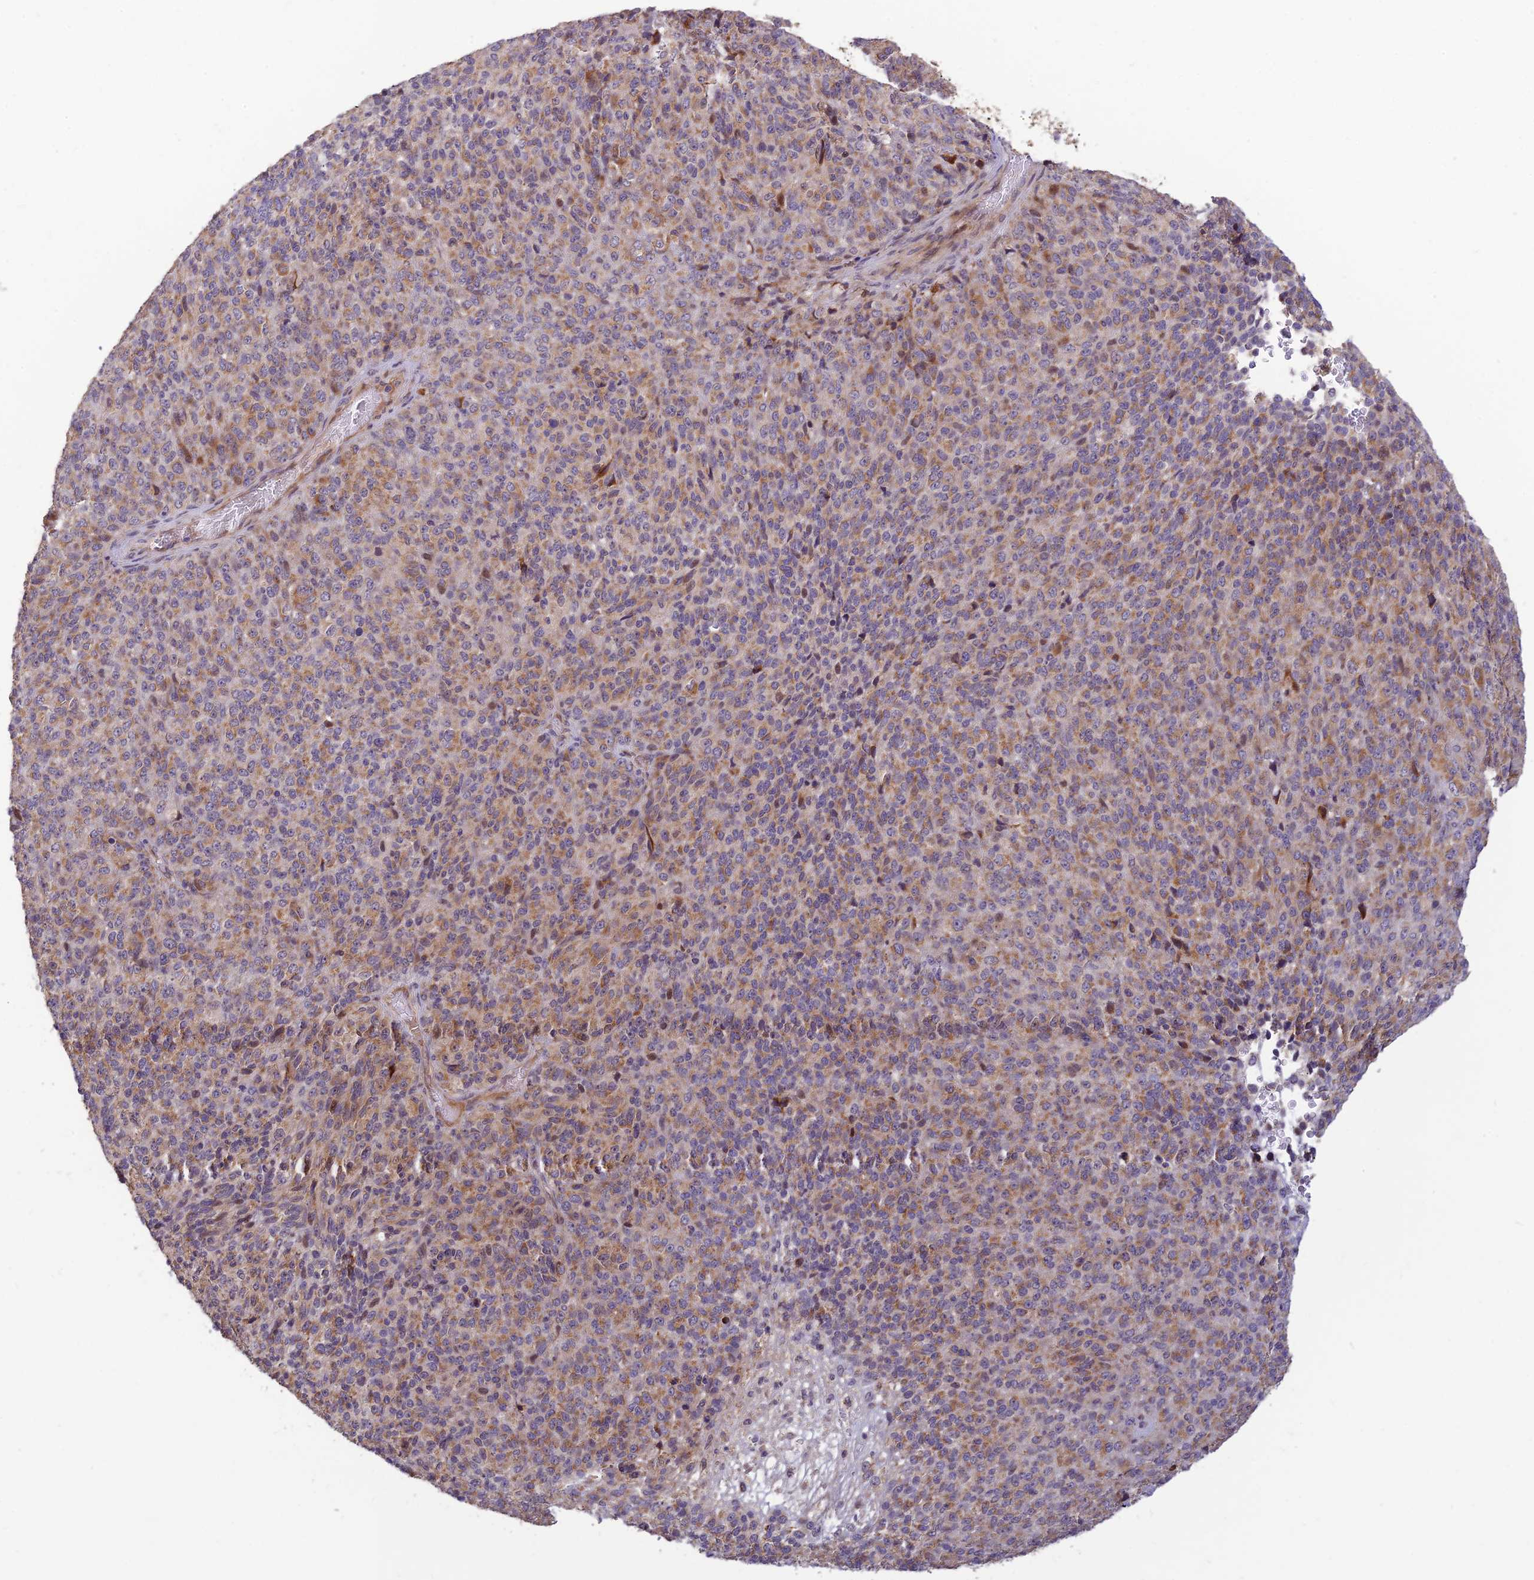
{"staining": {"intensity": "weak", "quantity": ">75%", "location": "cytoplasmic/membranous"}, "tissue": "melanoma", "cell_type": "Tumor cells", "image_type": "cancer", "snomed": [{"axis": "morphology", "description": "Malignant melanoma, Metastatic site"}, {"axis": "topography", "description": "Brain"}], "caption": "Melanoma stained for a protein demonstrates weak cytoplasmic/membranous positivity in tumor cells. (brown staining indicates protein expression, while blue staining denotes nuclei).", "gene": "ASPDH", "patient": {"sex": "female", "age": 56}}